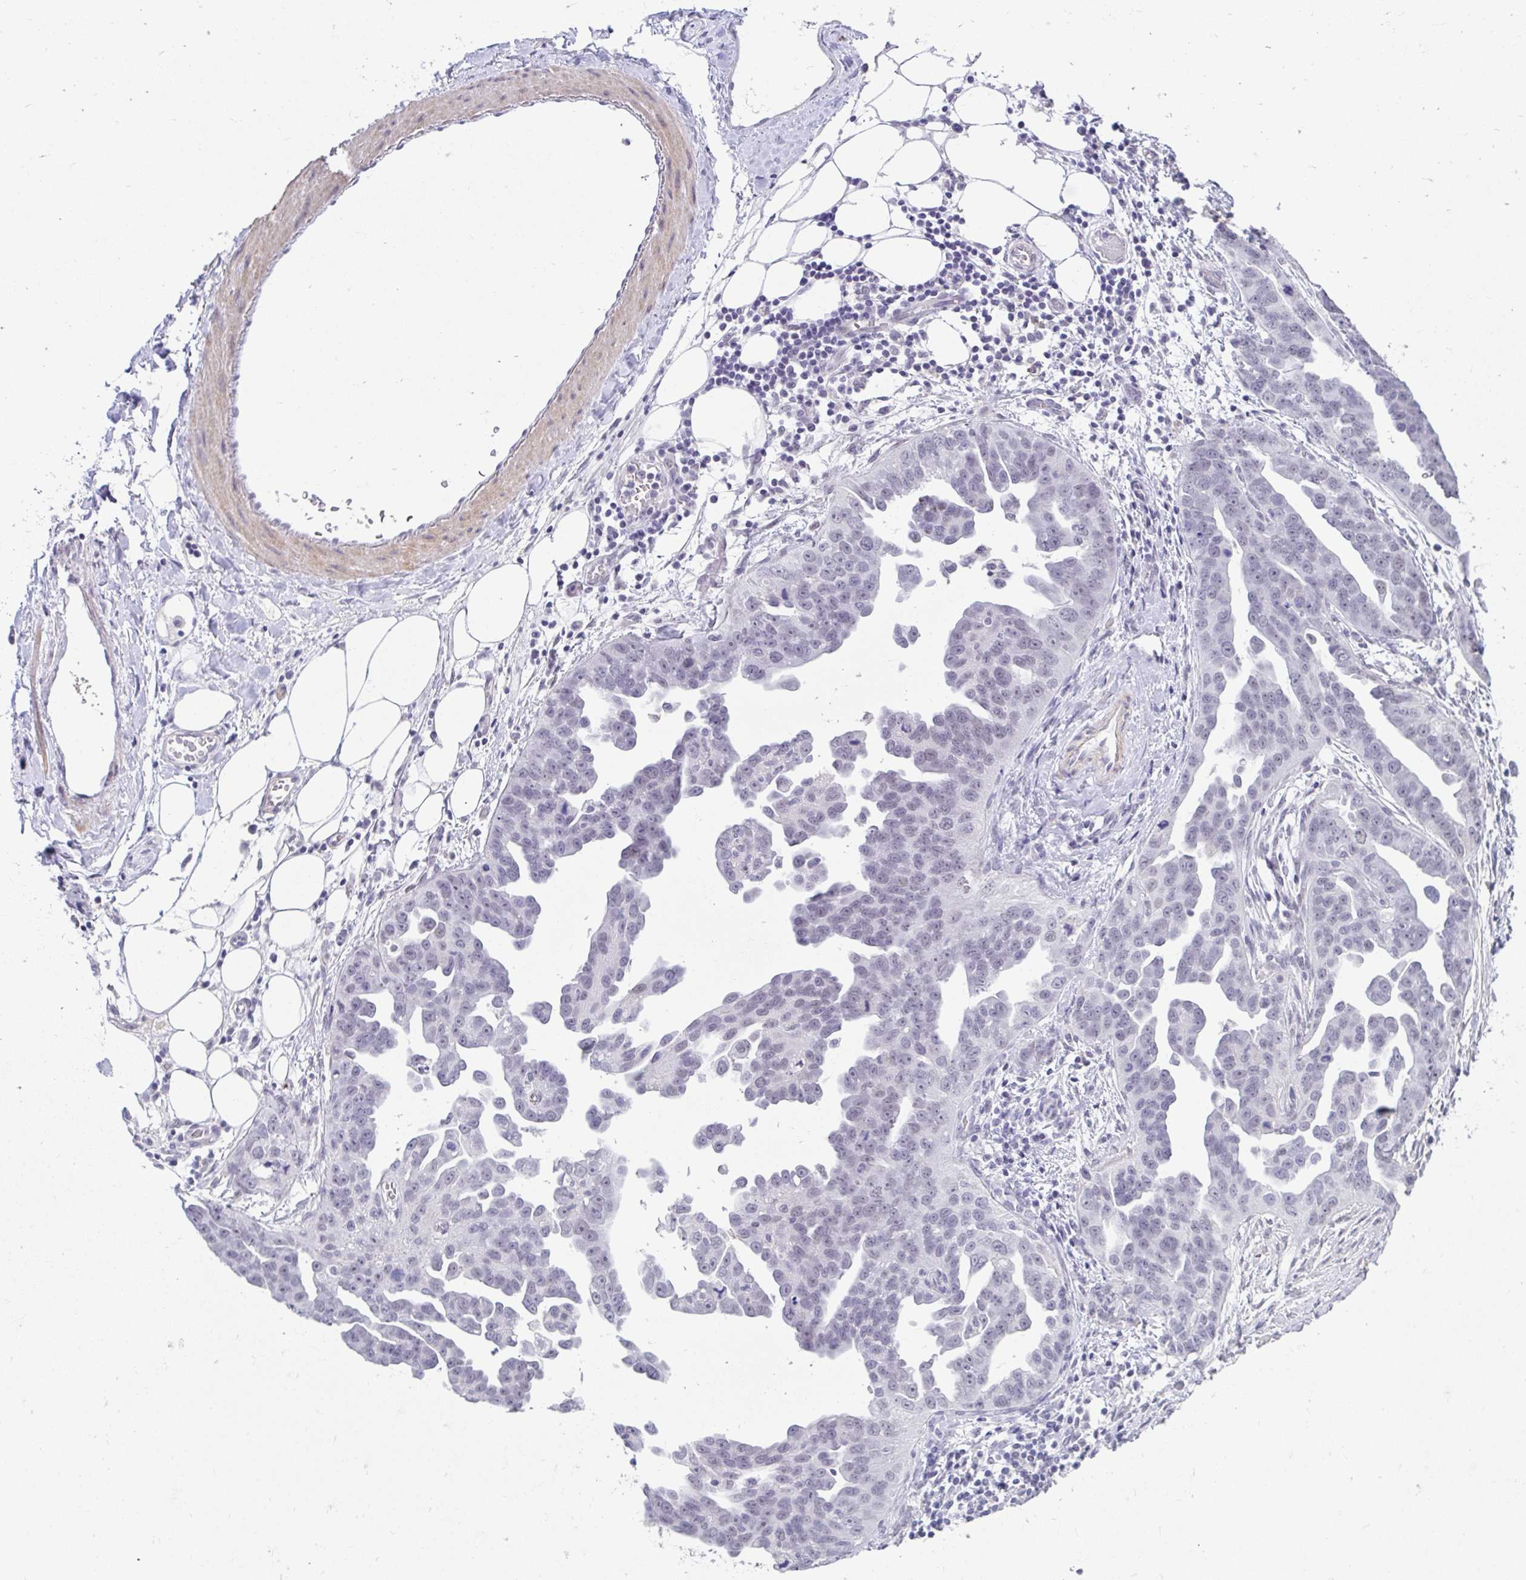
{"staining": {"intensity": "negative", "quantity": "none", "location": "none"}, "tissue": "ovarian cancer", "cell_type": "Tumor cells", "image_type": "cancer", "snomed": [{"axis": "morphology", "description": "Cystadenocarcinoma, serous, NOS"}, {"axis": "topography", "description": "Ovary"}], "caption": "A high-resolution micrograph shows immunohistochemistry staining of ovarian cancer, which reveals no significant expression in tumor cells.", "gene": "DCAF17", "patient": {"sex": "female", "age": 75}}